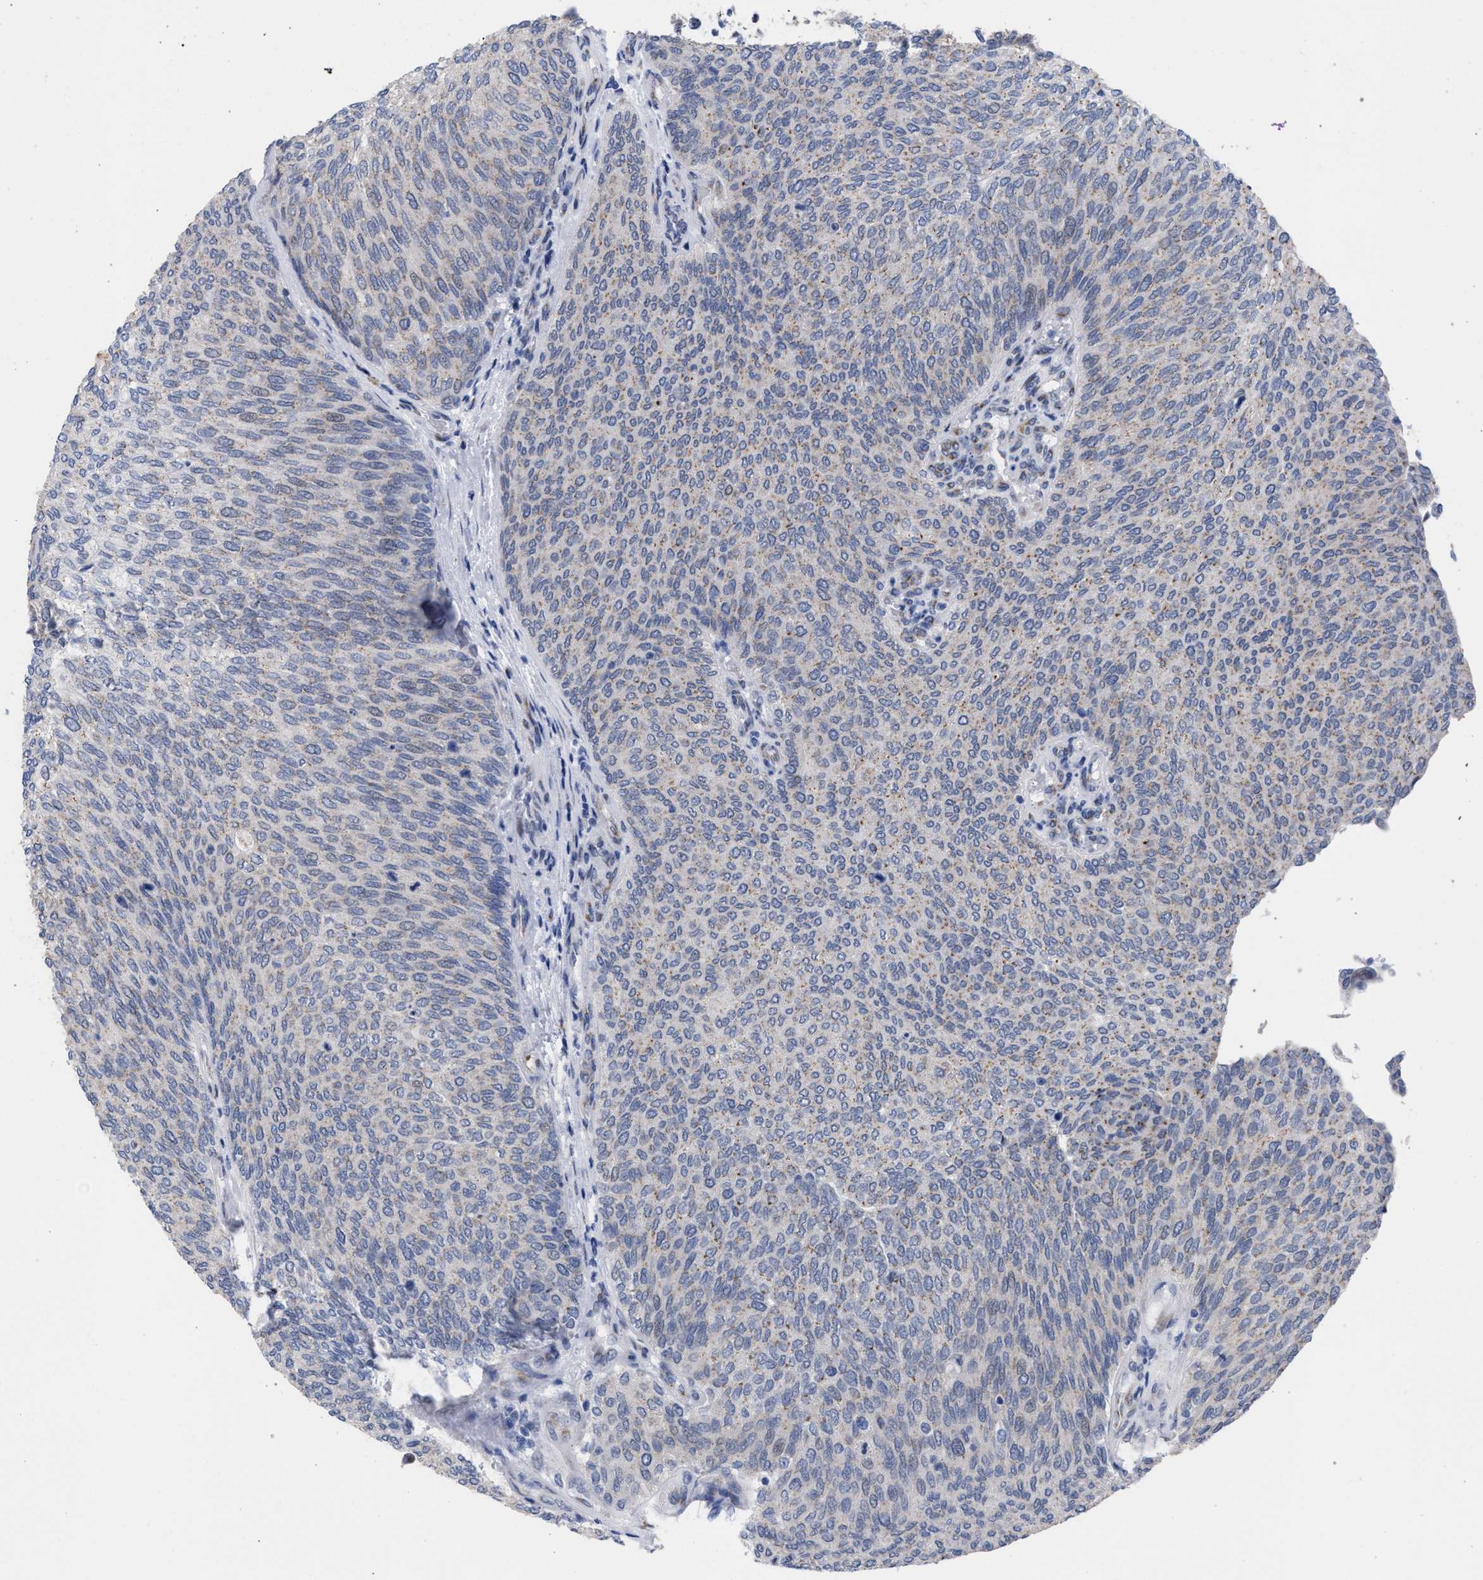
{"staining": {"intensity": "weak", "quantity": "<25%", "location": "cytoplasmic/membranous"}, "tissue": "urothelial cancer", "cell_type": "Tumor cells", "image_type": "cancer", "snomed": [{"axis": "morphology", "description": "Urothelial carcinoma, Low grade"}, {"axis": "topography", "description": "Urinary bladder"}], "caption": "Tumor cells are negative for protein expression in human urothelial cancer.", "gene": "GOLGA2", "patient": {"sex": "female", "age": 79}}